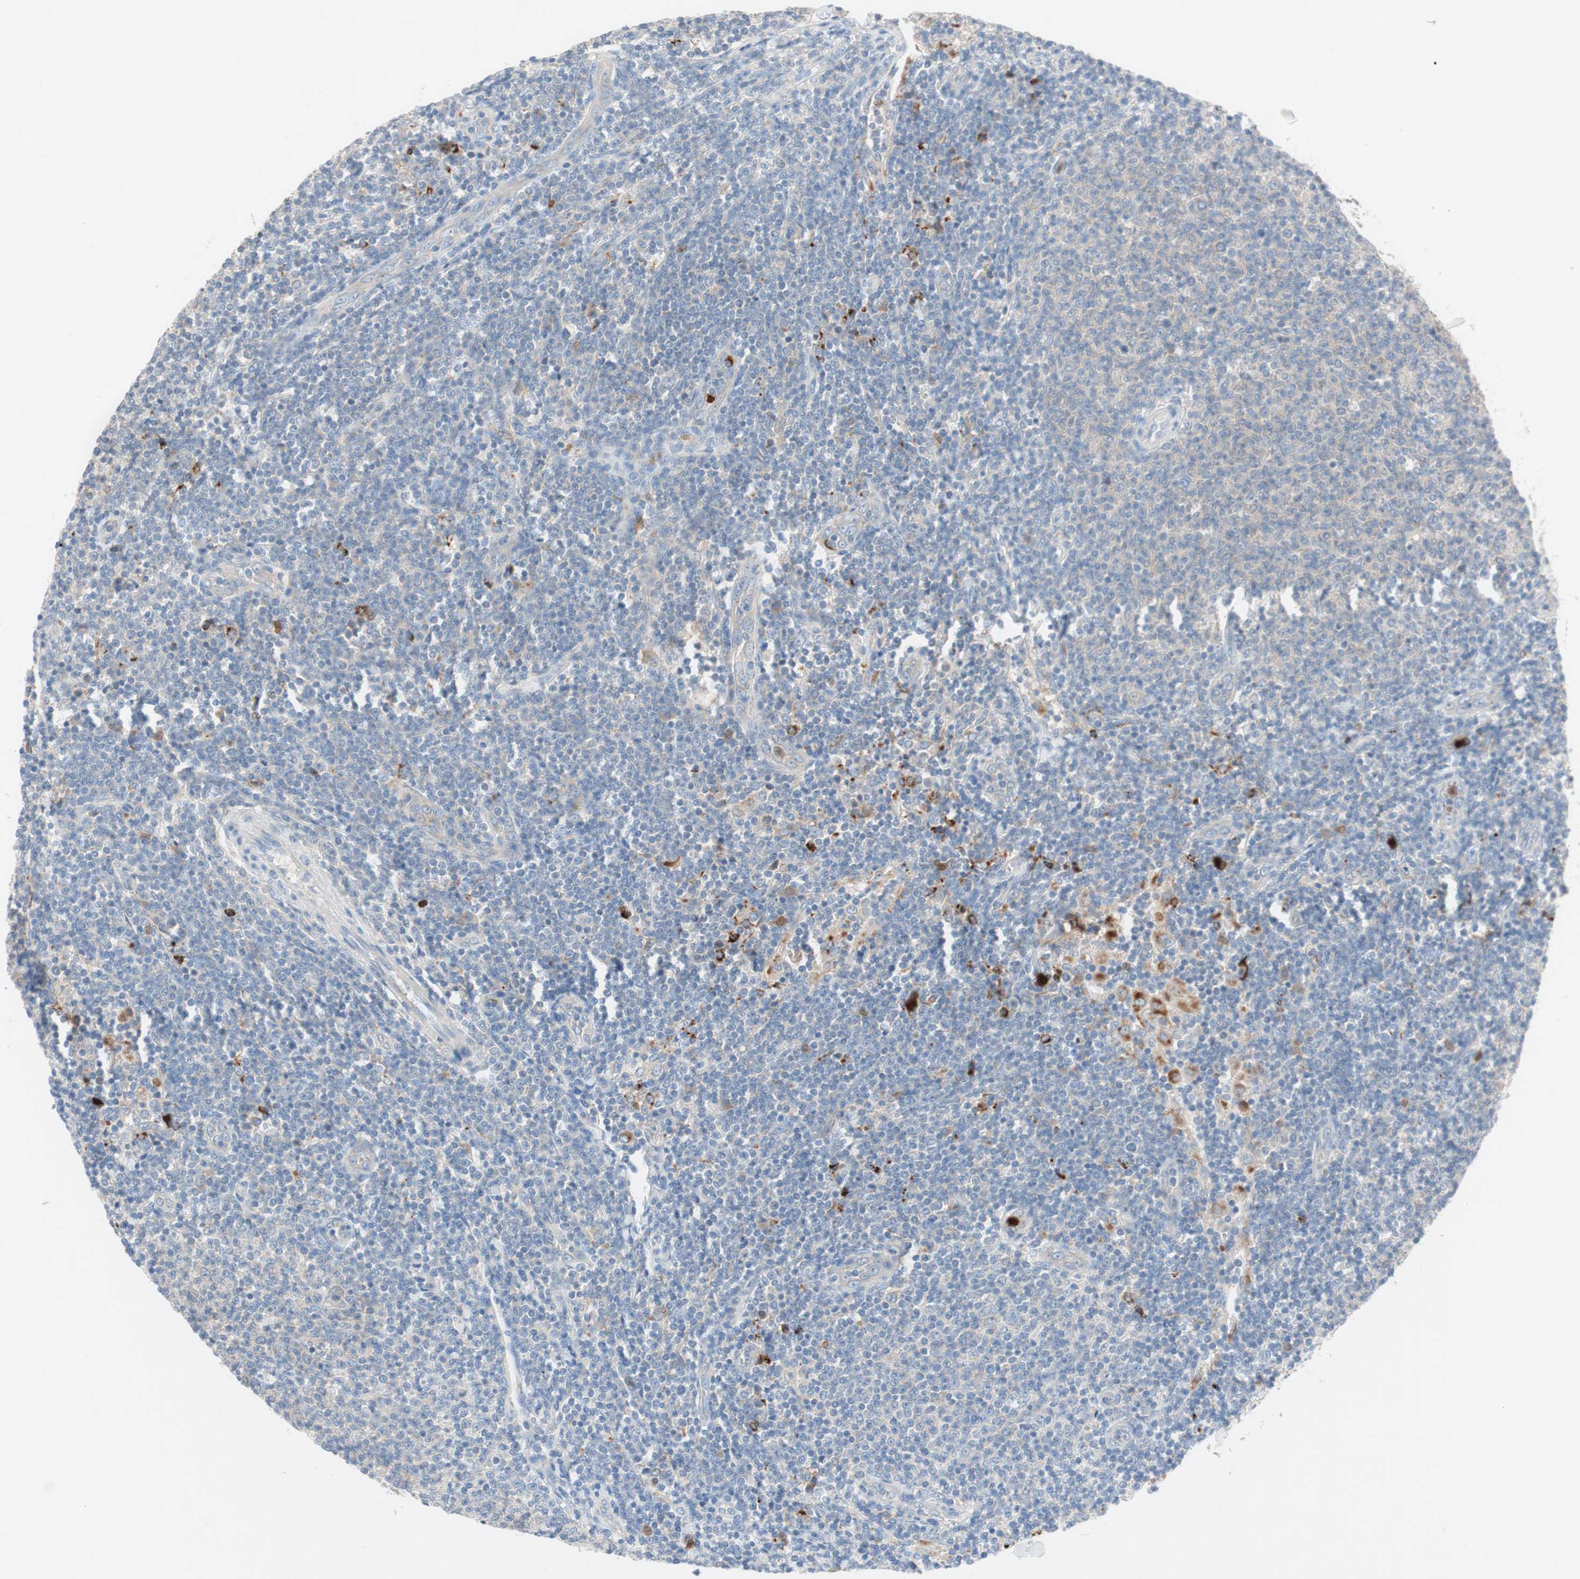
{"staining": {"intensity": "weak", "quantity": "<25%", "location": "cytoplasmic/membranous"}, "tissue": "lymphoma", "cell_type": "Tumor cells", "image_type": "cancer", "snomed": [{"axis": "morphology", "description": "Malignant lymphoma, non-Hodgkin's type, Low grade"}, {"axis": "topography", "description": "Lymph node"}], "caption": "An image of lymphoma stained for a protein demonstrates no brown staining in tumor cells.", "gene": "CLEC4D", "patient": {"sex": "male", "age": 66}}